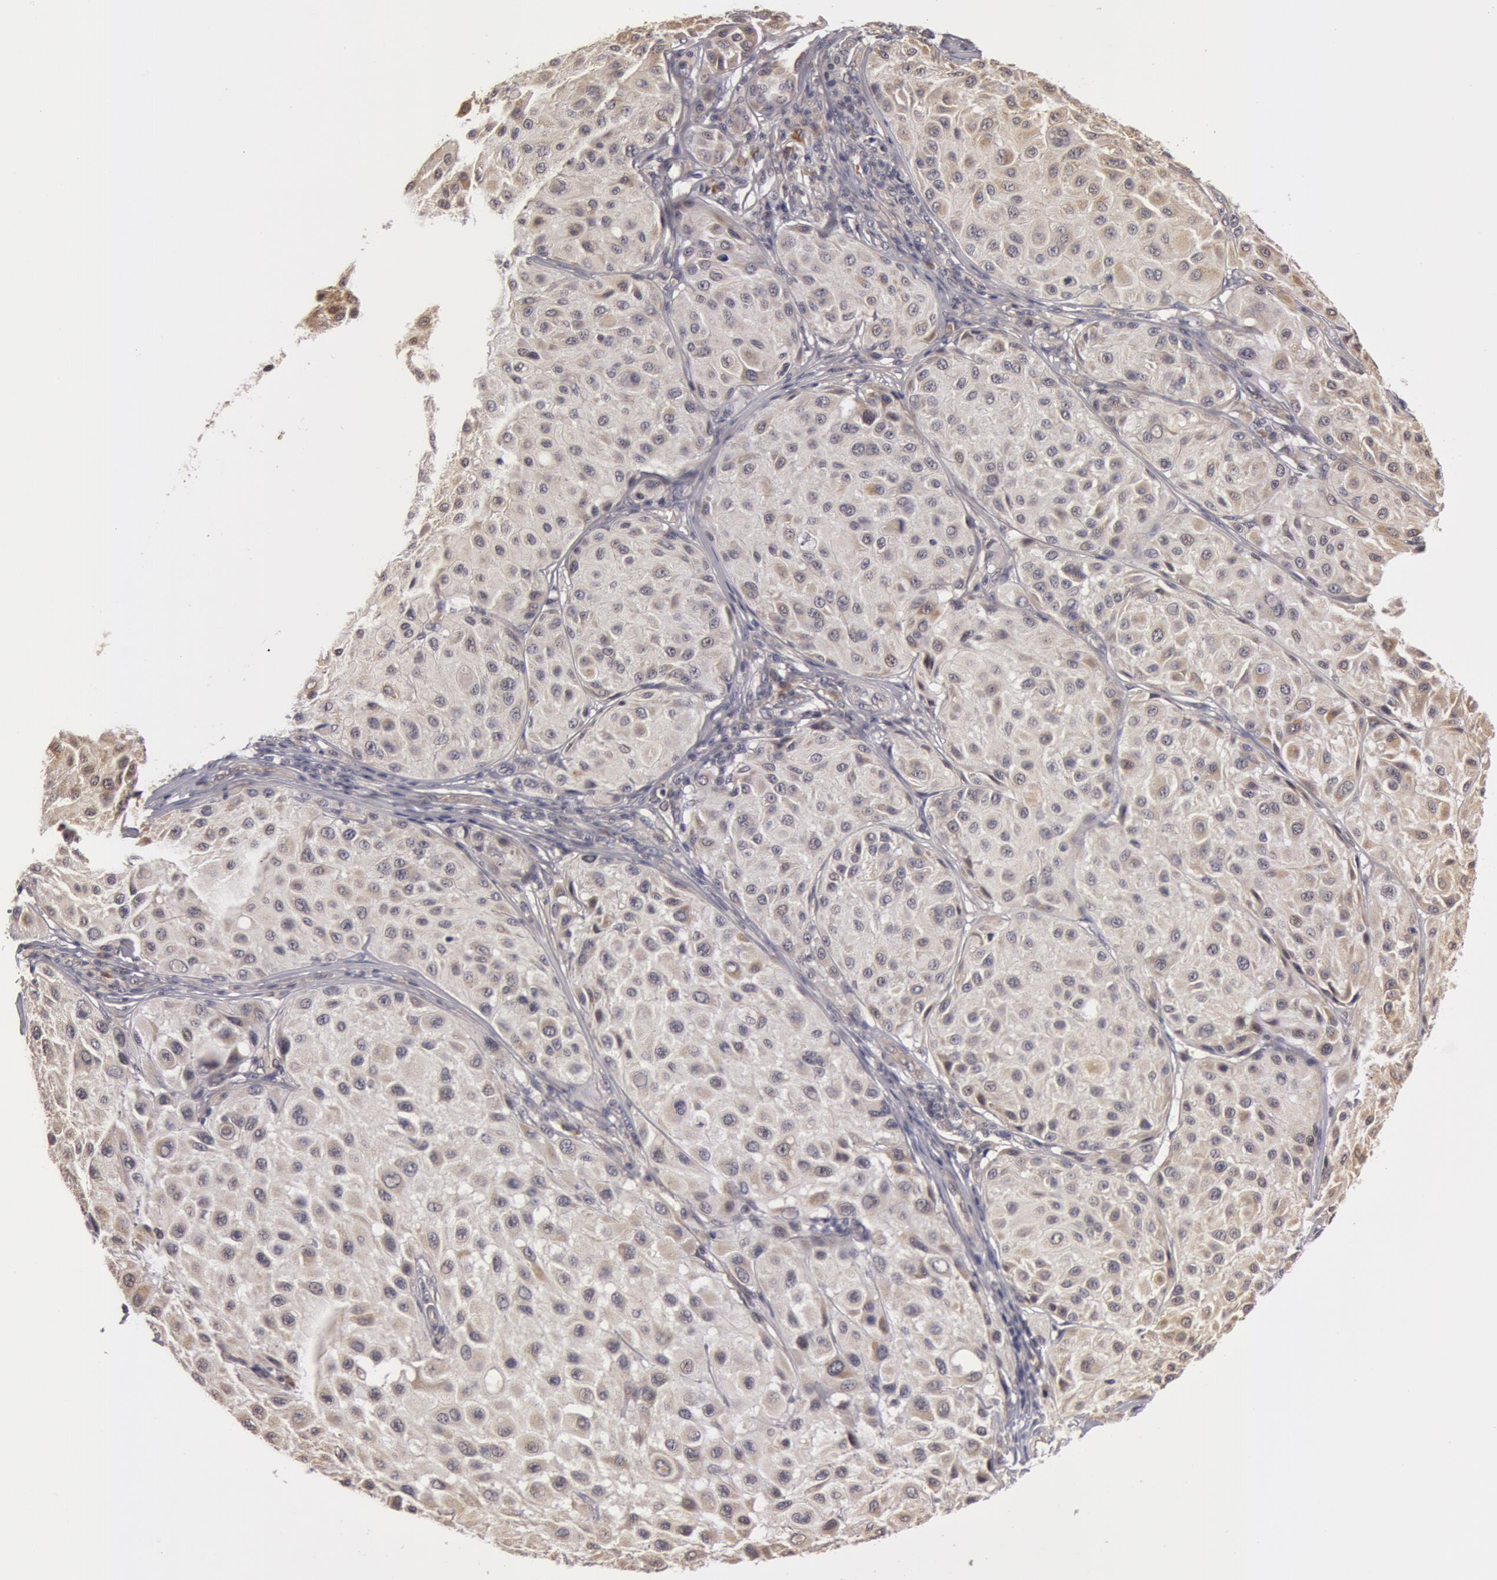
{"staining": {"intensity": "weak", "quantity": "<25%", "location": "cytoplasmic/membranous"}, "tissue": "melanoma", "cell_type": "Tumor cells", "image_type": "cancer", "snomed": [{"axis": "morphology", "description": "Malignant melanoma, NOS"}, {"axis": "topography", "description": "Skin"}], "caption": "A histopathology image of malignant melanoma stained for a protein displays no brown staining in tumor cells. (DAB immunohistochemistry (IHC), high magnification).", "gene": "SYTL4", "patient": {"sex": "male", "age": 36}}